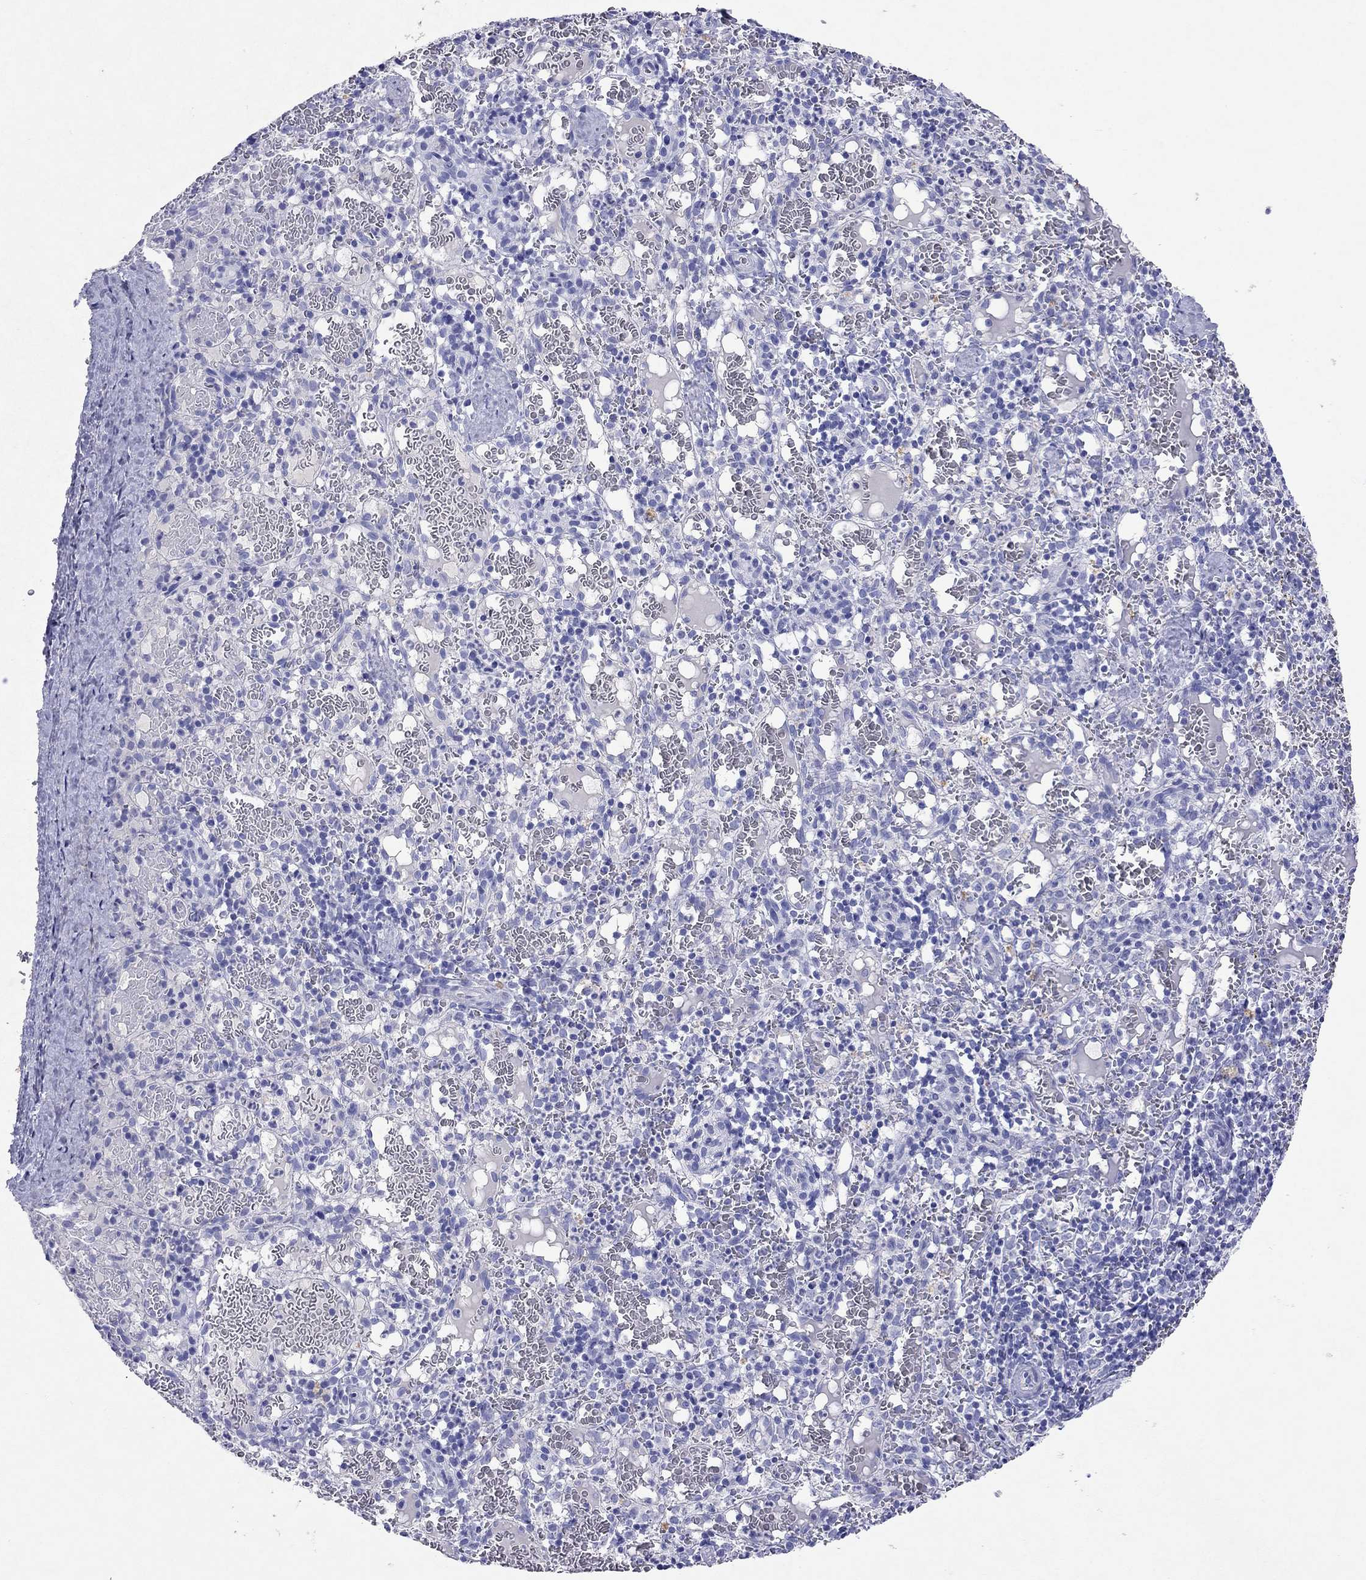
{"staining": {"intensity": "negative", "quantity": "none", "location": "none"}, "tissue": "spleen", "cell_type": "Cells in red pulp", "image_type": "normal", "snomed": [{"axis": "morphology", "description": "Normal tissue, NOS"}, {"axis": "topography", "description": "Spleen"}], "caption": "This is an IHC photomicrograph of benign human spleen. There is no staining in cells in red pulp.", "gene": "ARMC12", "patient": {"sex": "male", "age": 11}}